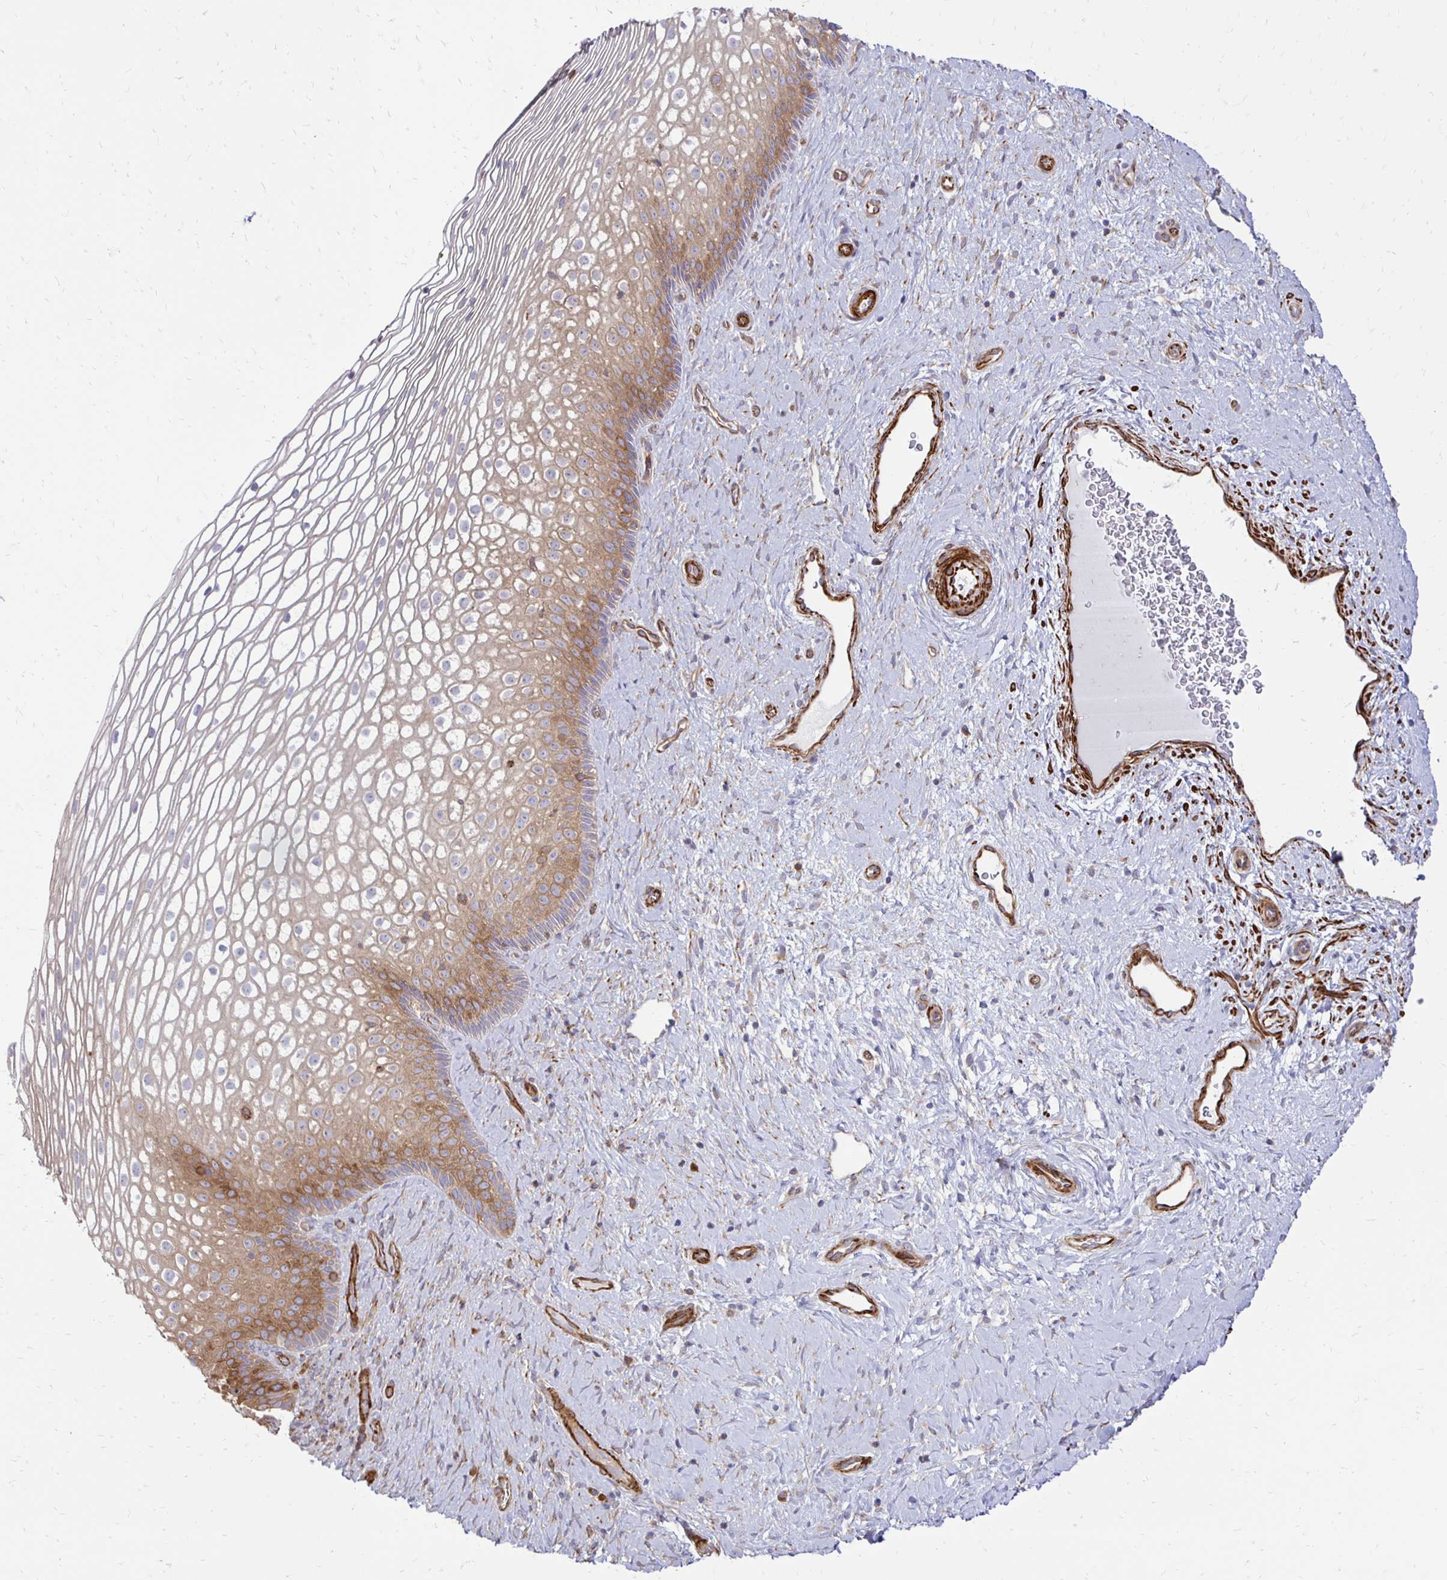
{"staining": {"intensity": "moderate", "quantity": "25%-75%", "location": "cytoplasmic/membranous"}, "tissue": "cervix", "cell_type": "Squamous epithelial cells", "image_type": "normal", "snomed": [{"axis": "morphology", "description": "Normal tissue, NOS"}, {"axis": "topography", "description": "Cervix"}], "caption": "Brown immunohistochemical staining in benign cervix demonstrates moderate cytoplasmic/membranous positivity in about 25%-75% of squamous epithelial cells.", "gene": "CTPS1", "patient": {"sex": "female", "age": 34}}